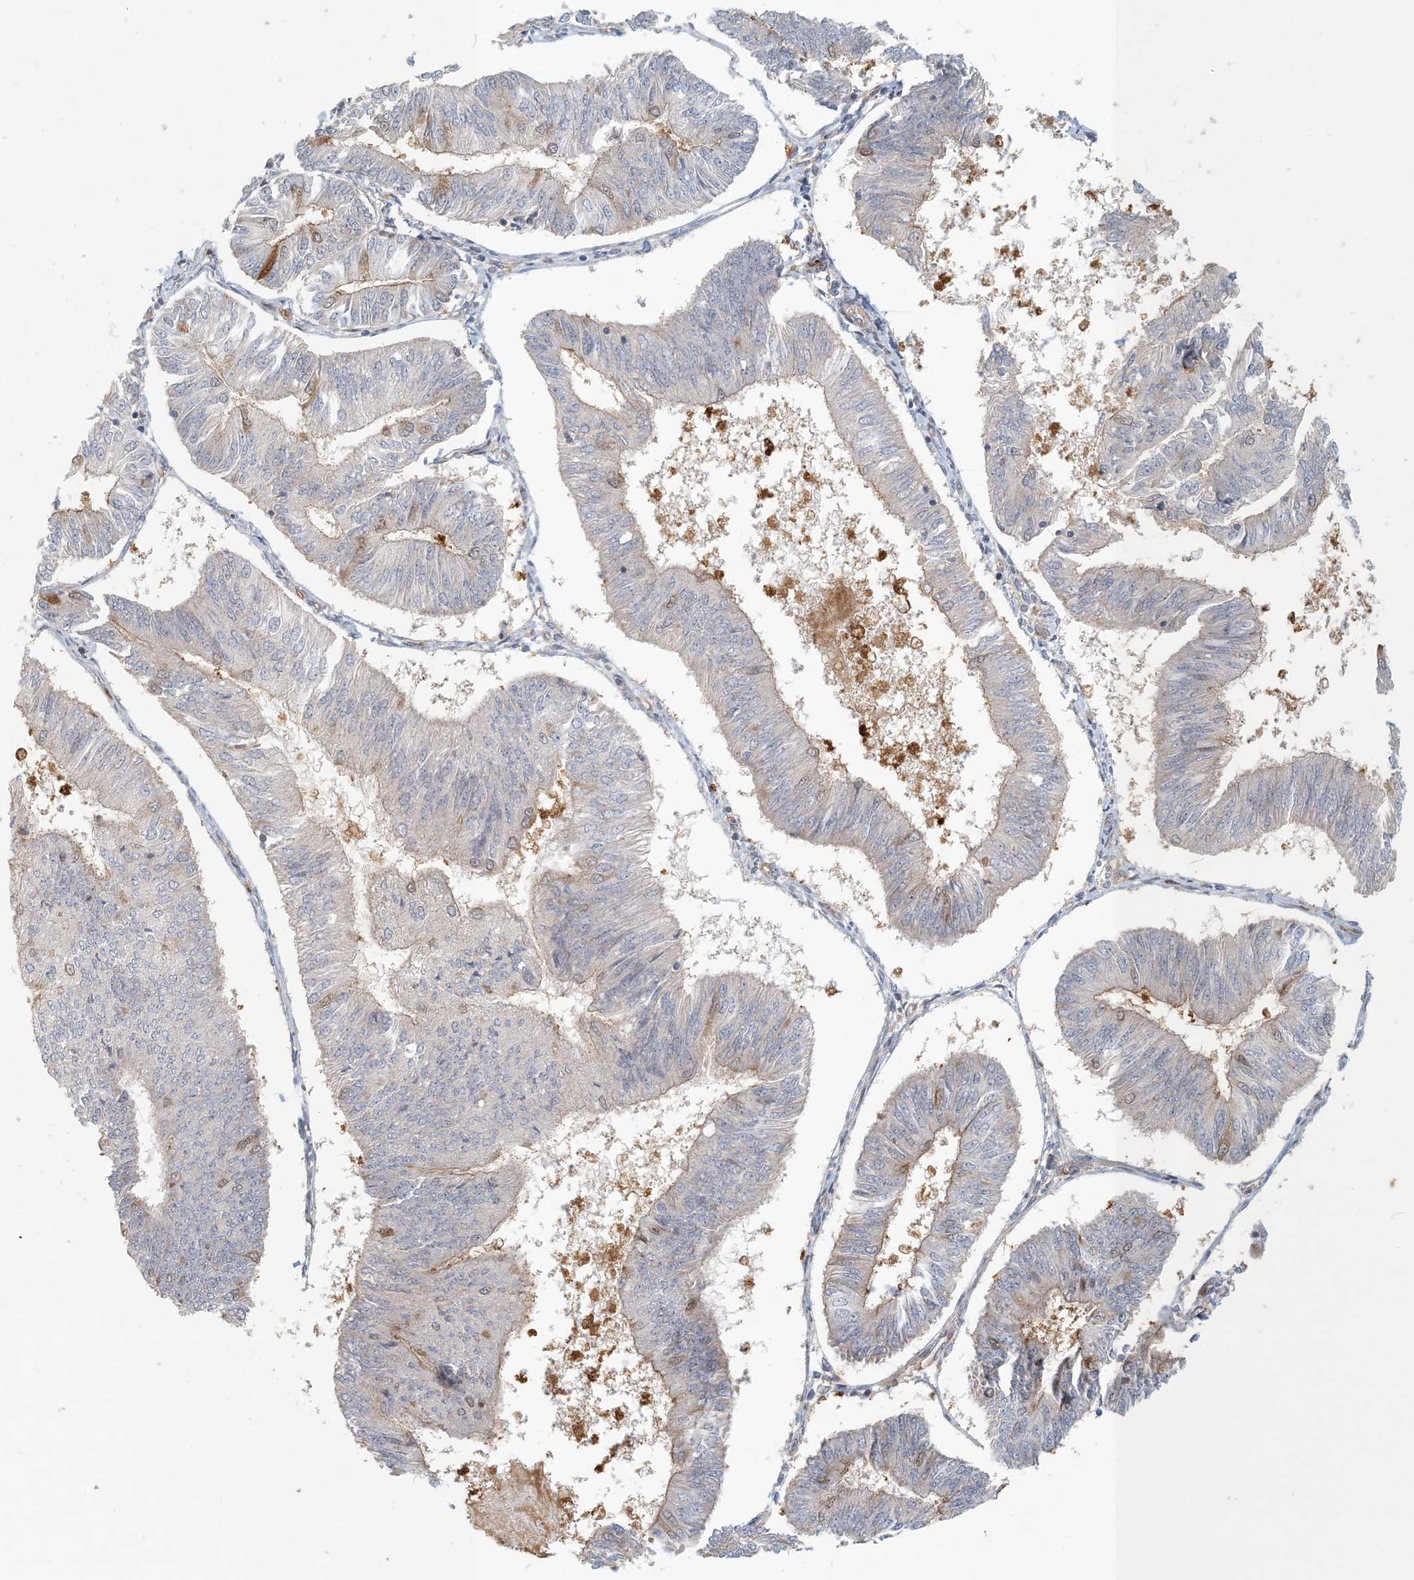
{"staining": {"intensity": "weak", "quantity": "<25%", "location": "nuclear"}, "tissue": "endometrial cancer", "cell_type": "Tumor cells", "image_type": "cancer", "snomed": [{"axis": "morphology", "description": "Adenocarcinoma, NOS"}, {"axis": "topography", "description": "Endometrium"}], "caption": "A histopathology image of endometrial adenocarcinoma stained for a protein exhibits no brown staining in tumor cells.", "gene": "MAPKBP1", "patient": {"sex": "female", "age": 58}}